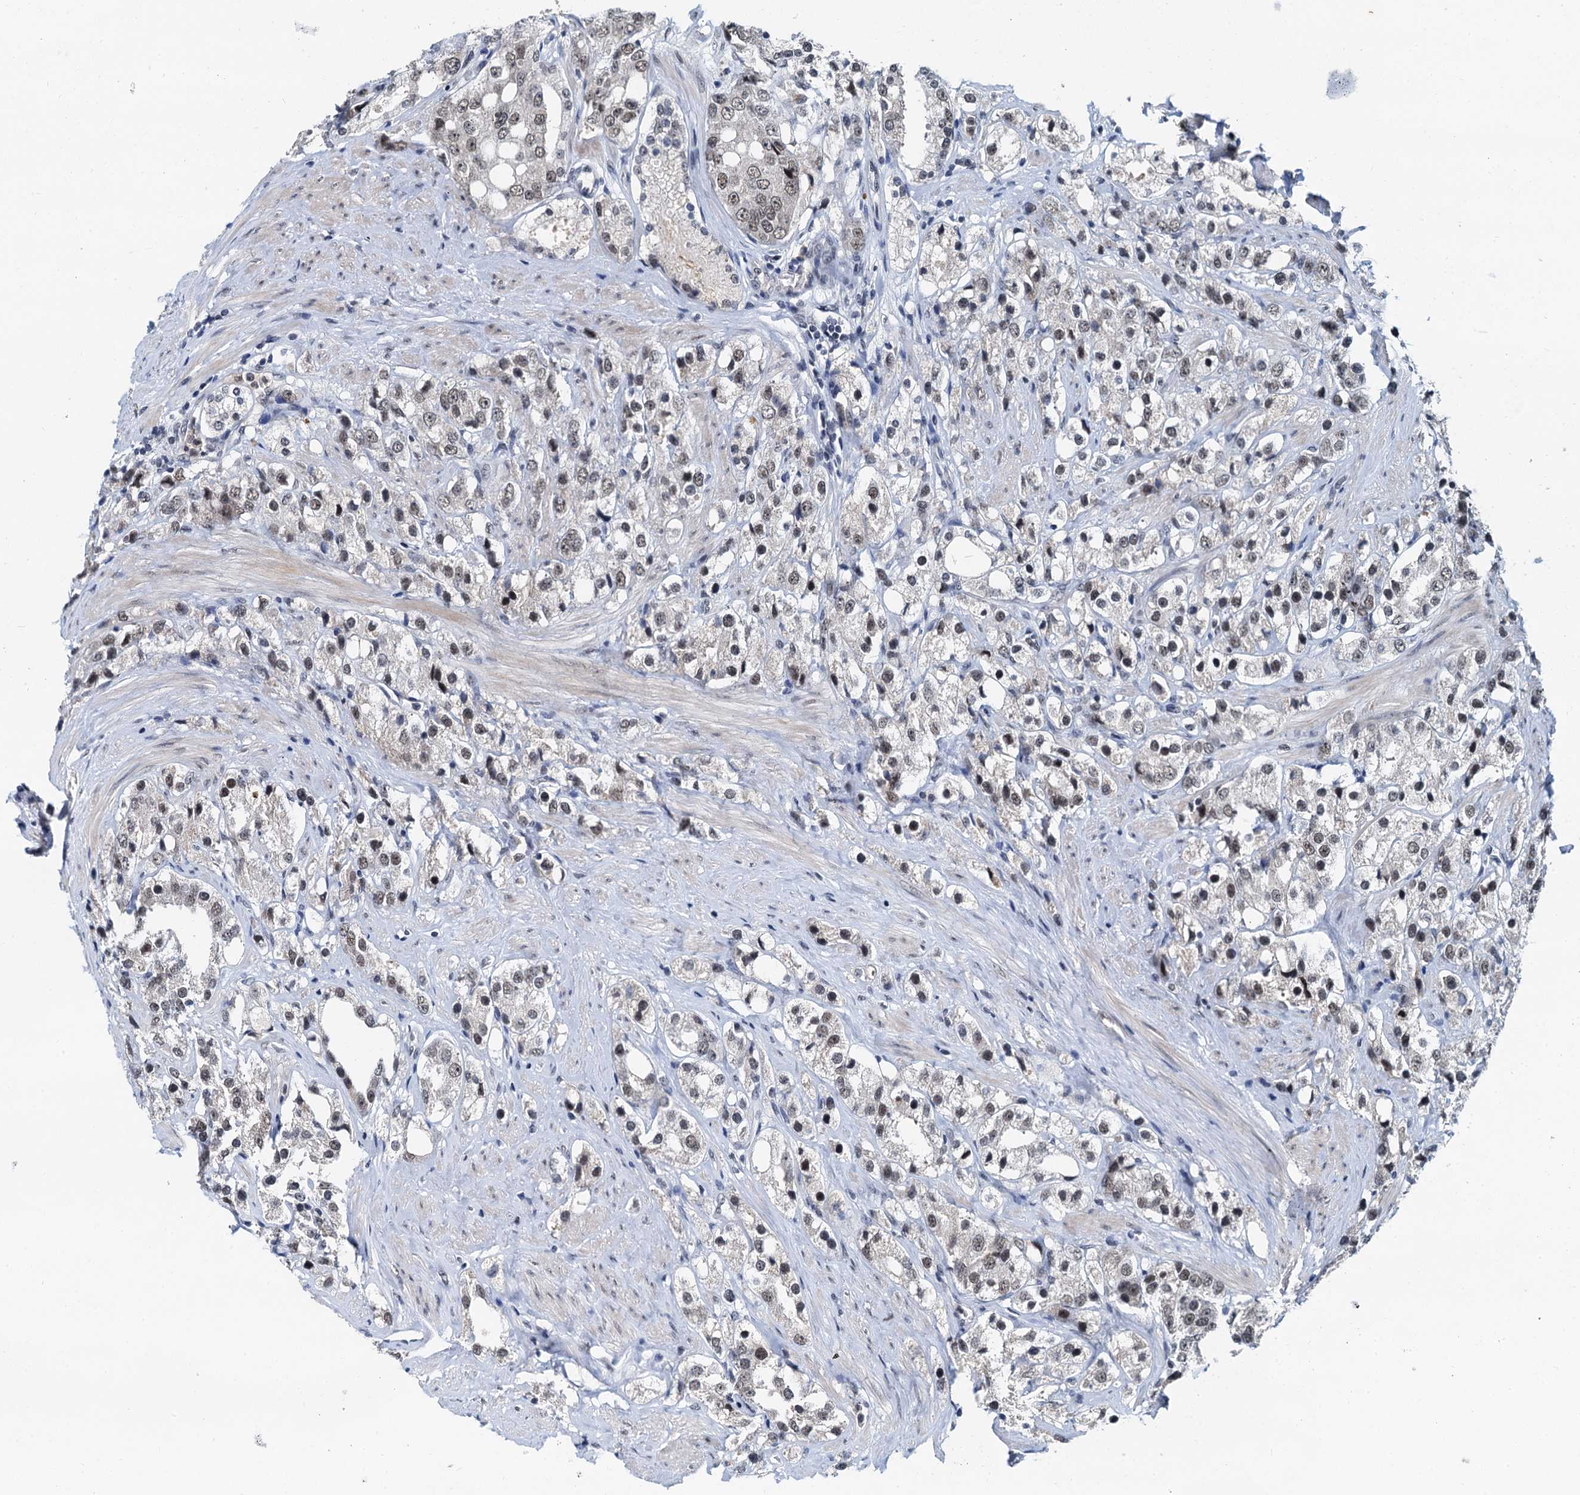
{"staining": {"intensity": "weak", "quantity": ">75%", "location": "nuclear"}, "tissue": "prostate cancer", "cell_type": "Tumor cells", "image_type": "cancer", "snomed": [{"axis": "morphology", "description": "Adenocarcinoma, NOS"}, {"axis": "topography", "description": "Prostate"}], "caption": "Weak nuclear staining is appreciated in approximately >75% of tumor cells in prostate cancer. (DAB (3,3'-diaminobenzidine) IHC with brightfield microscopy, high magnification).", "gene": "SNRPD1", "patient": {"sex": "male", "age": 79}}